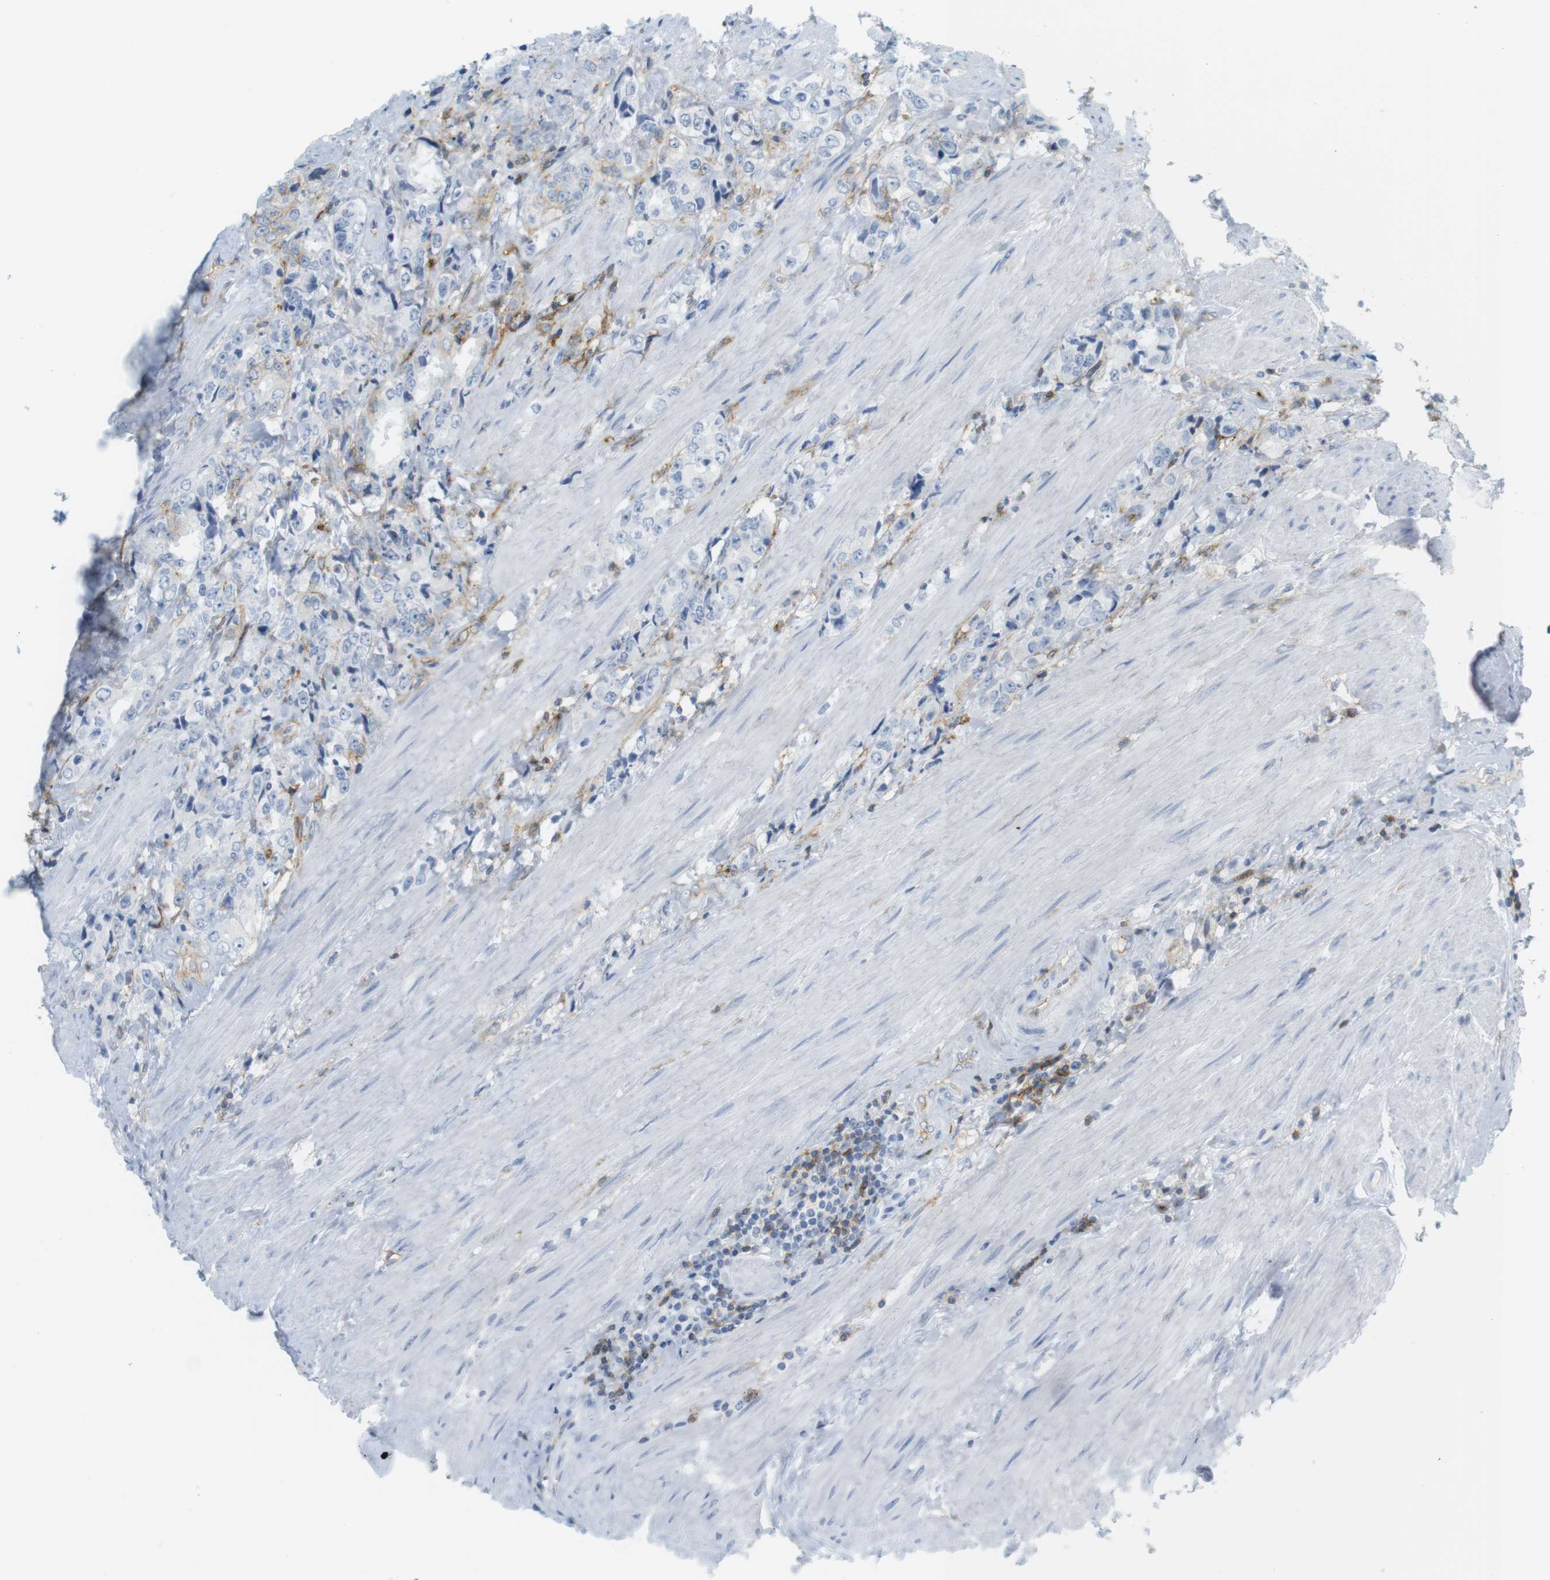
{"staining": {"intensity": "negative", "quantity": "none", "location": "none"}, "tissue": "prostate cancer", "cell_type": "Tumor cells", "image_type": "cancer", "snomed": [{"axis": "morphology", "description": "Adenocarcinoma, High grade"}, {"axis": "topography", "description": "Prostate"}], "caption": "Immunohistochemistry (IHC) histopathology image of neoplastic tissue: adenocarcinoma (high-grade) (prostate) stained with DAB (3,3'-diaminobenzidine) reveals no significant protein staining in tumor cells.", "gene": "F2R", "patient": {"sex": "male", "age": 61}}